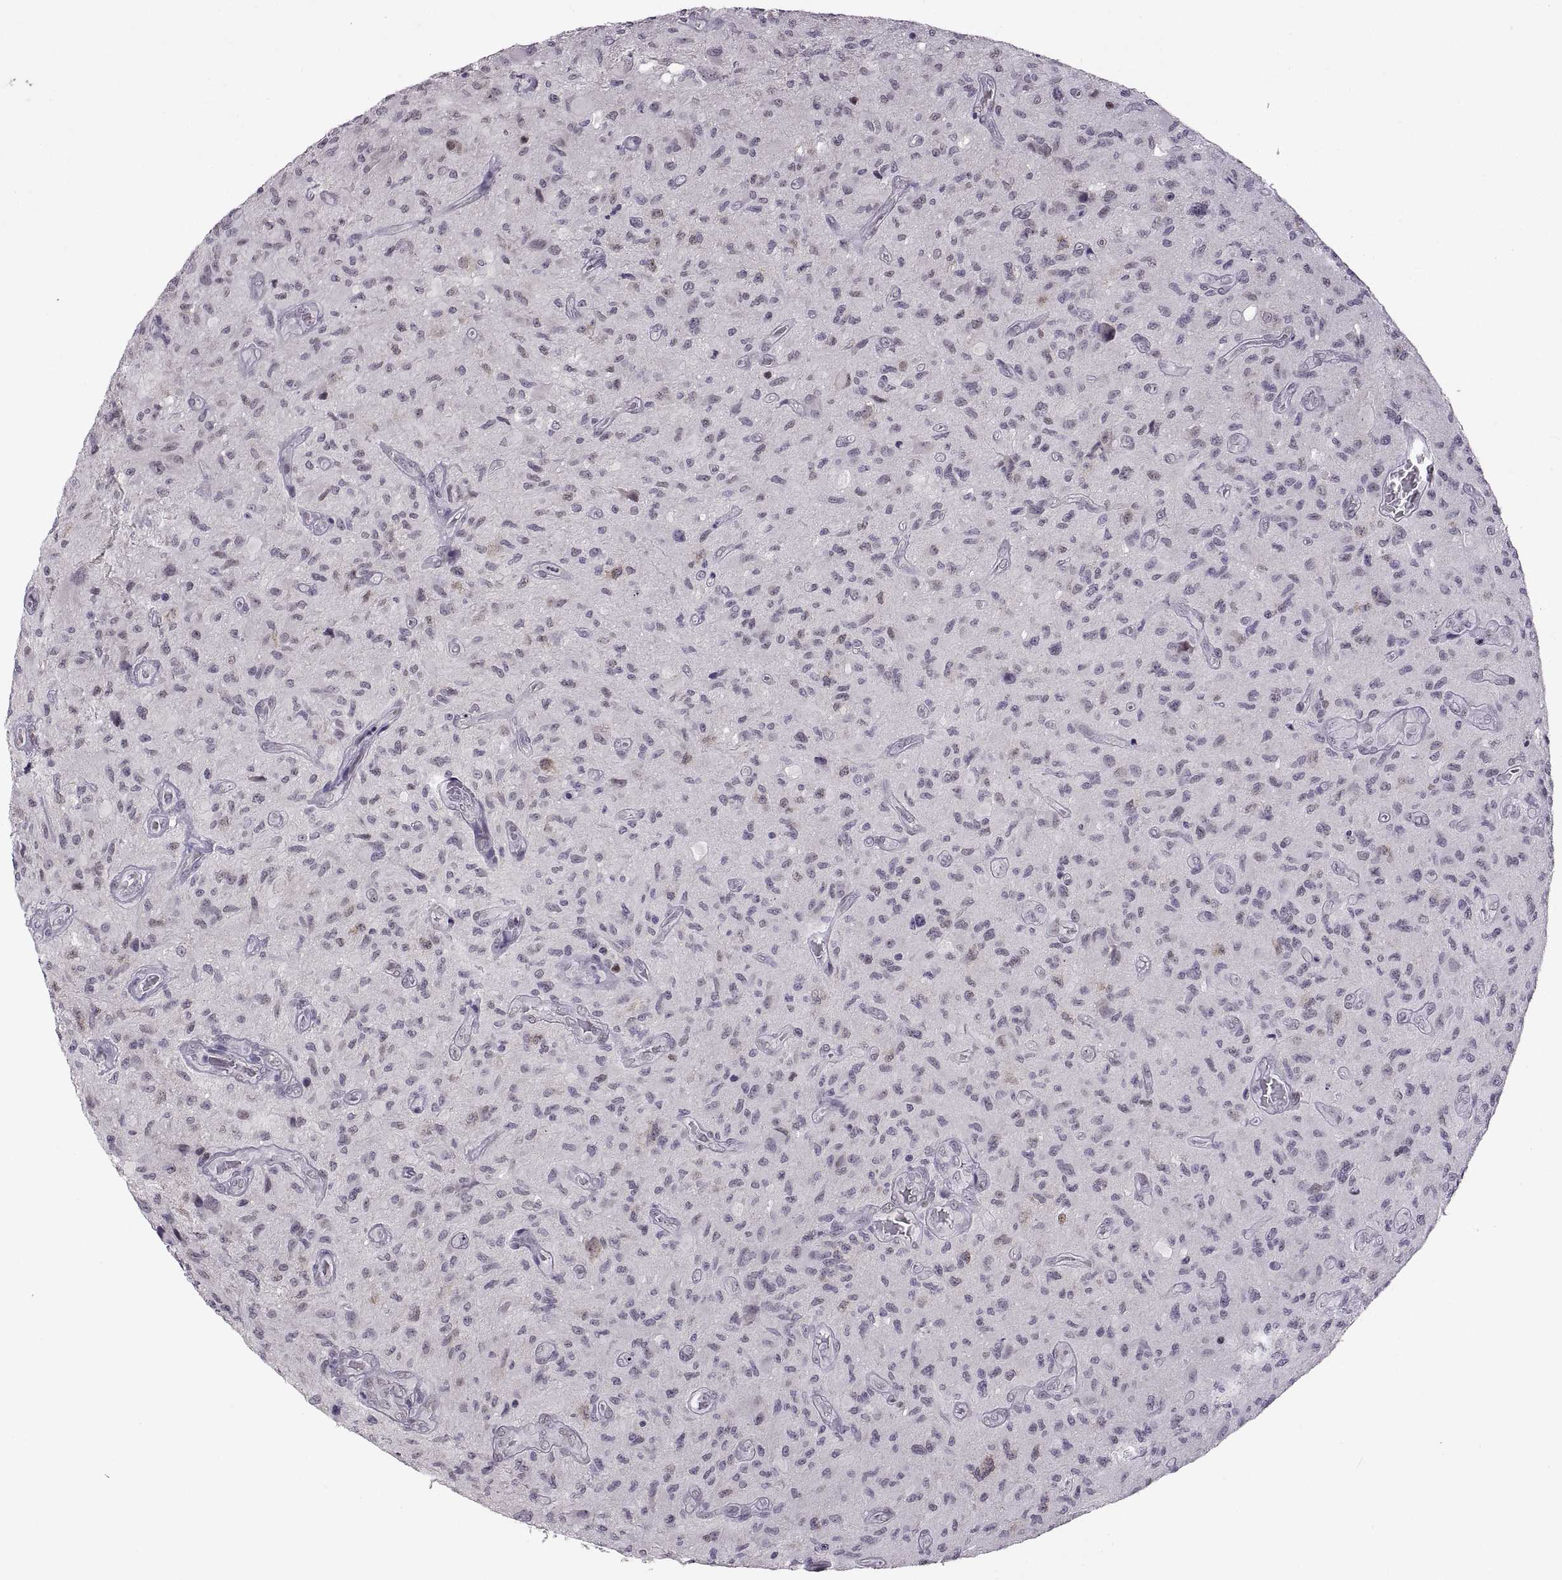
{"staining": {"intensity": "negative", "quantity": "none", "location": "none"}, "tissue": "glioma", "cell_type": "Tumor cells", "image_type": "cancer", "snomed": [{"axis": "morphology", "description": "Glioma, malignant, NOS"}, {"axis": "morphology", "description": "Glioma, malignant, High grade"}, {"axis": "topography", "description": "Brain"}], "caption": "This photomicrograph is of malignant glioma stained with immunohistochemistry to label a protein in brown with the nuclei are counter-stained blue. There is no expression in tumor cells.", "gene": "NEK2", "patient": {"sex": "female", "age": 71}}